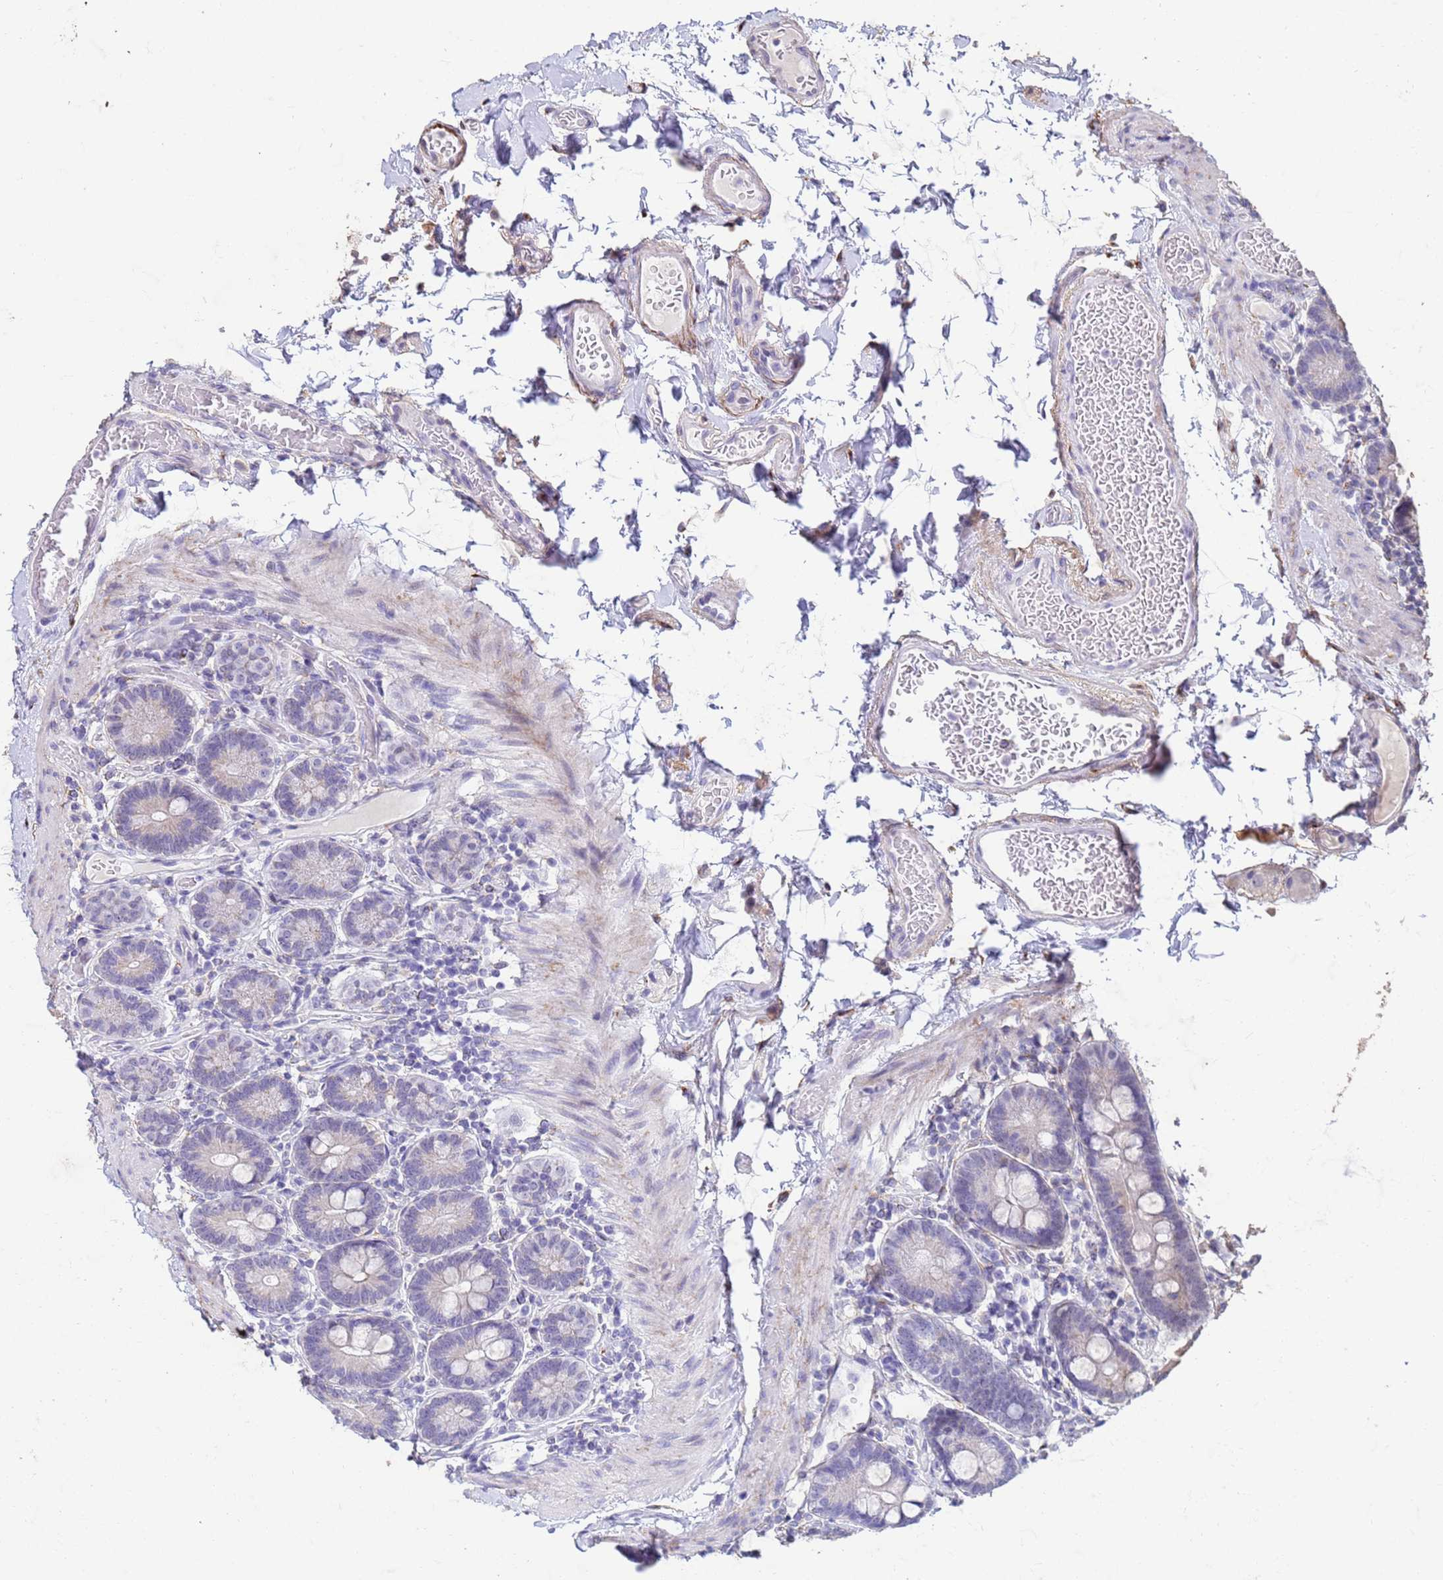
{"staining": {"intensity": "weak", "quantity": "25%-75%", "location": "cytoplasmic/membranous"}, "tissue": "duodenum", "cell_type": "Glandular cells", "image_type": "normal", "snomed": [{"axis": "morphology", "description": "Normal tissue, NOS"}, {"axis": "topography", "description": "Duodenum"}], "caption": "A brown stain highlights weak cytoplasmic/membranous expression of a protein in glandular cells of normal human duodenum.", "gene": "SLC25A15", "patient": {"sex": "male", "age": 55}}